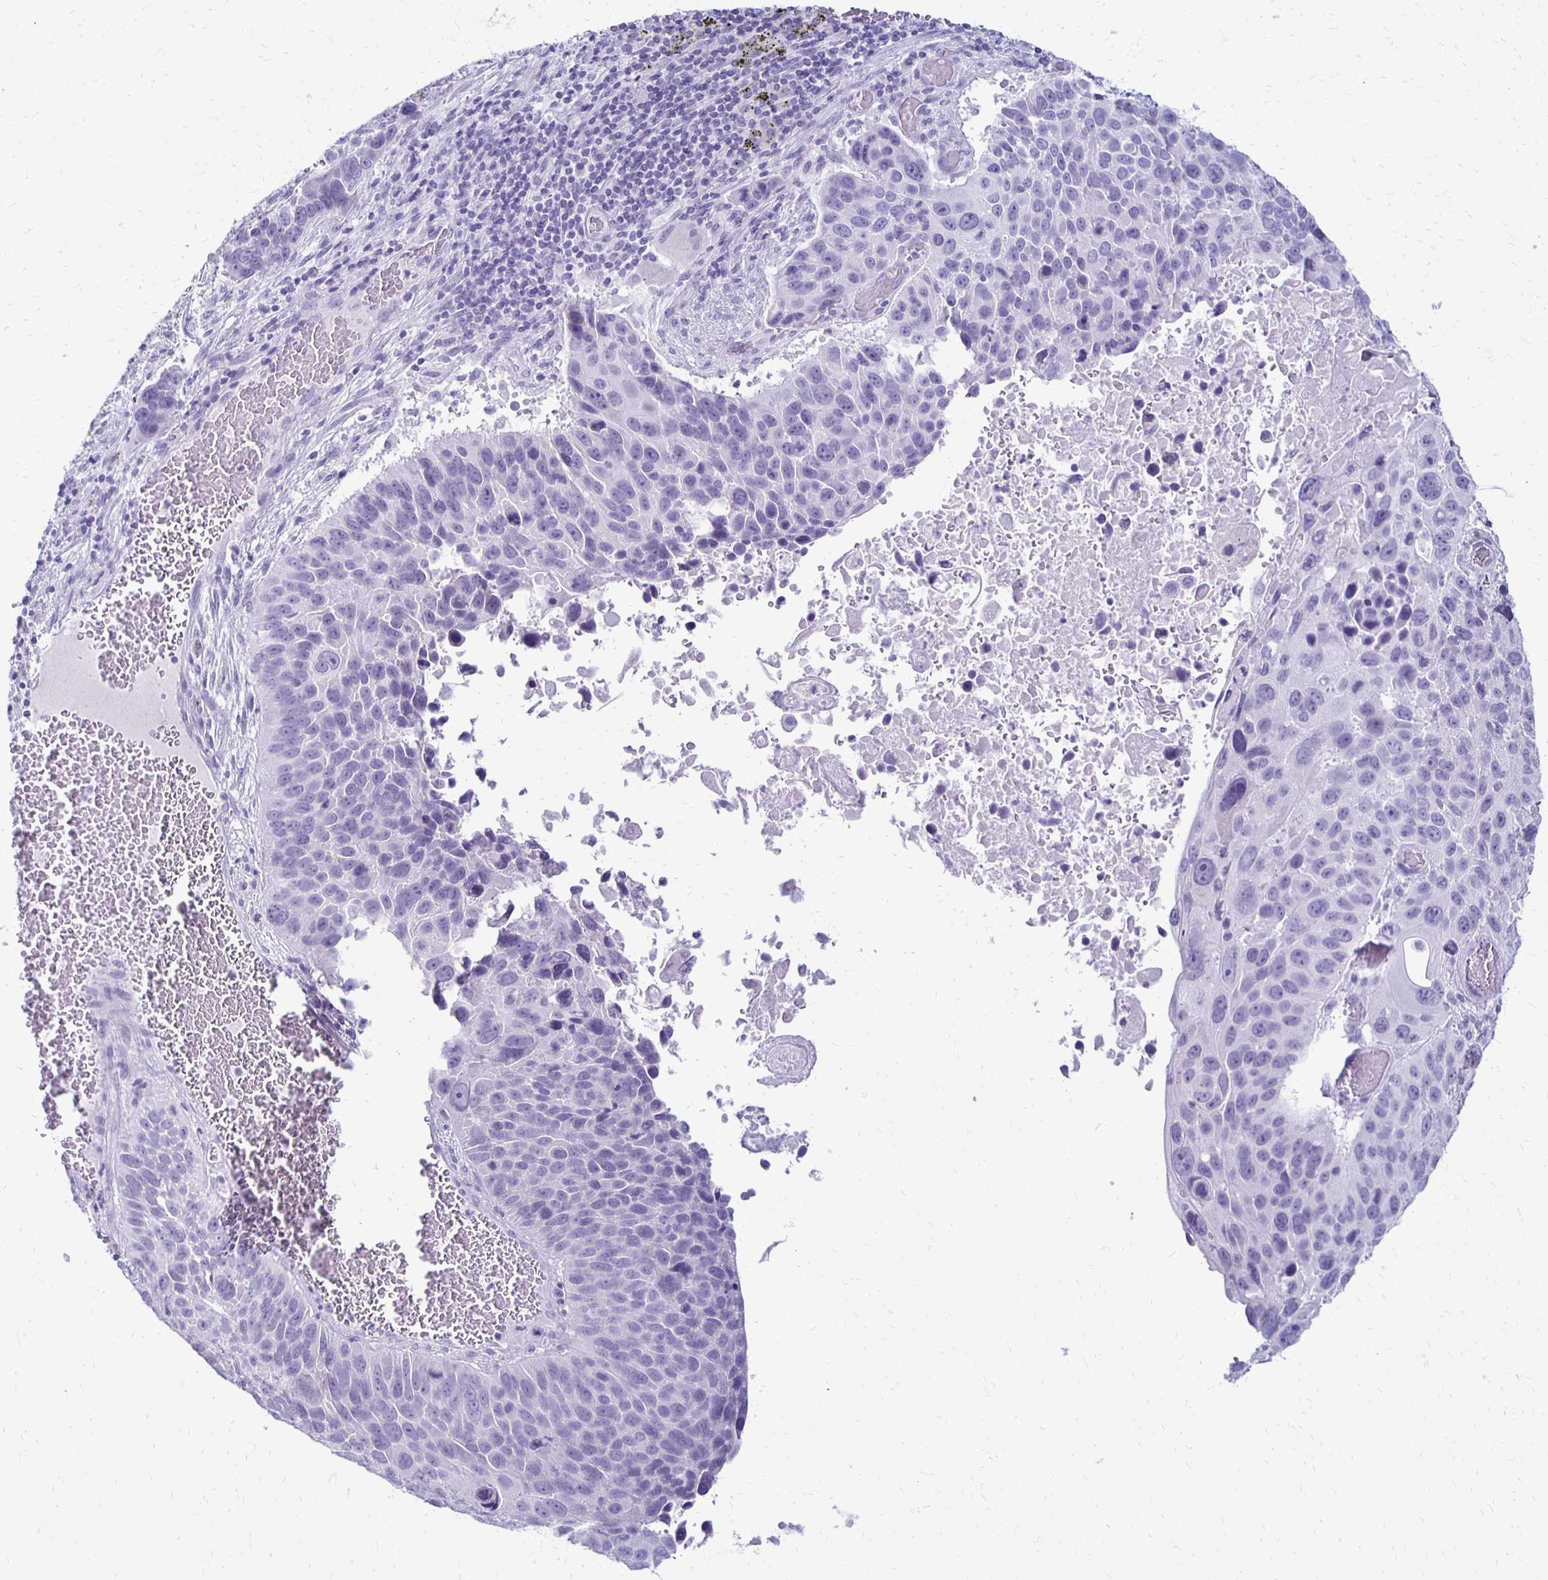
{"staining": {"intensity": "negative", "quantity": "none", "location": "none"}, "tissue": "lung cancer", "cell_type": "Tumor cells", "image_type": "cancer", "snomed": [{"axis": "morphology", "description": "Squamous cell carcinoma, NOS"}, {"axis": "topography", "description": "Lung"}], "caption": "An image of lung squamous cell carcinoma stained for a protein exhibits no brown staining in tumor cells.", "gene": "RYR1", "patient": {"sex": "male", "age": 68}}